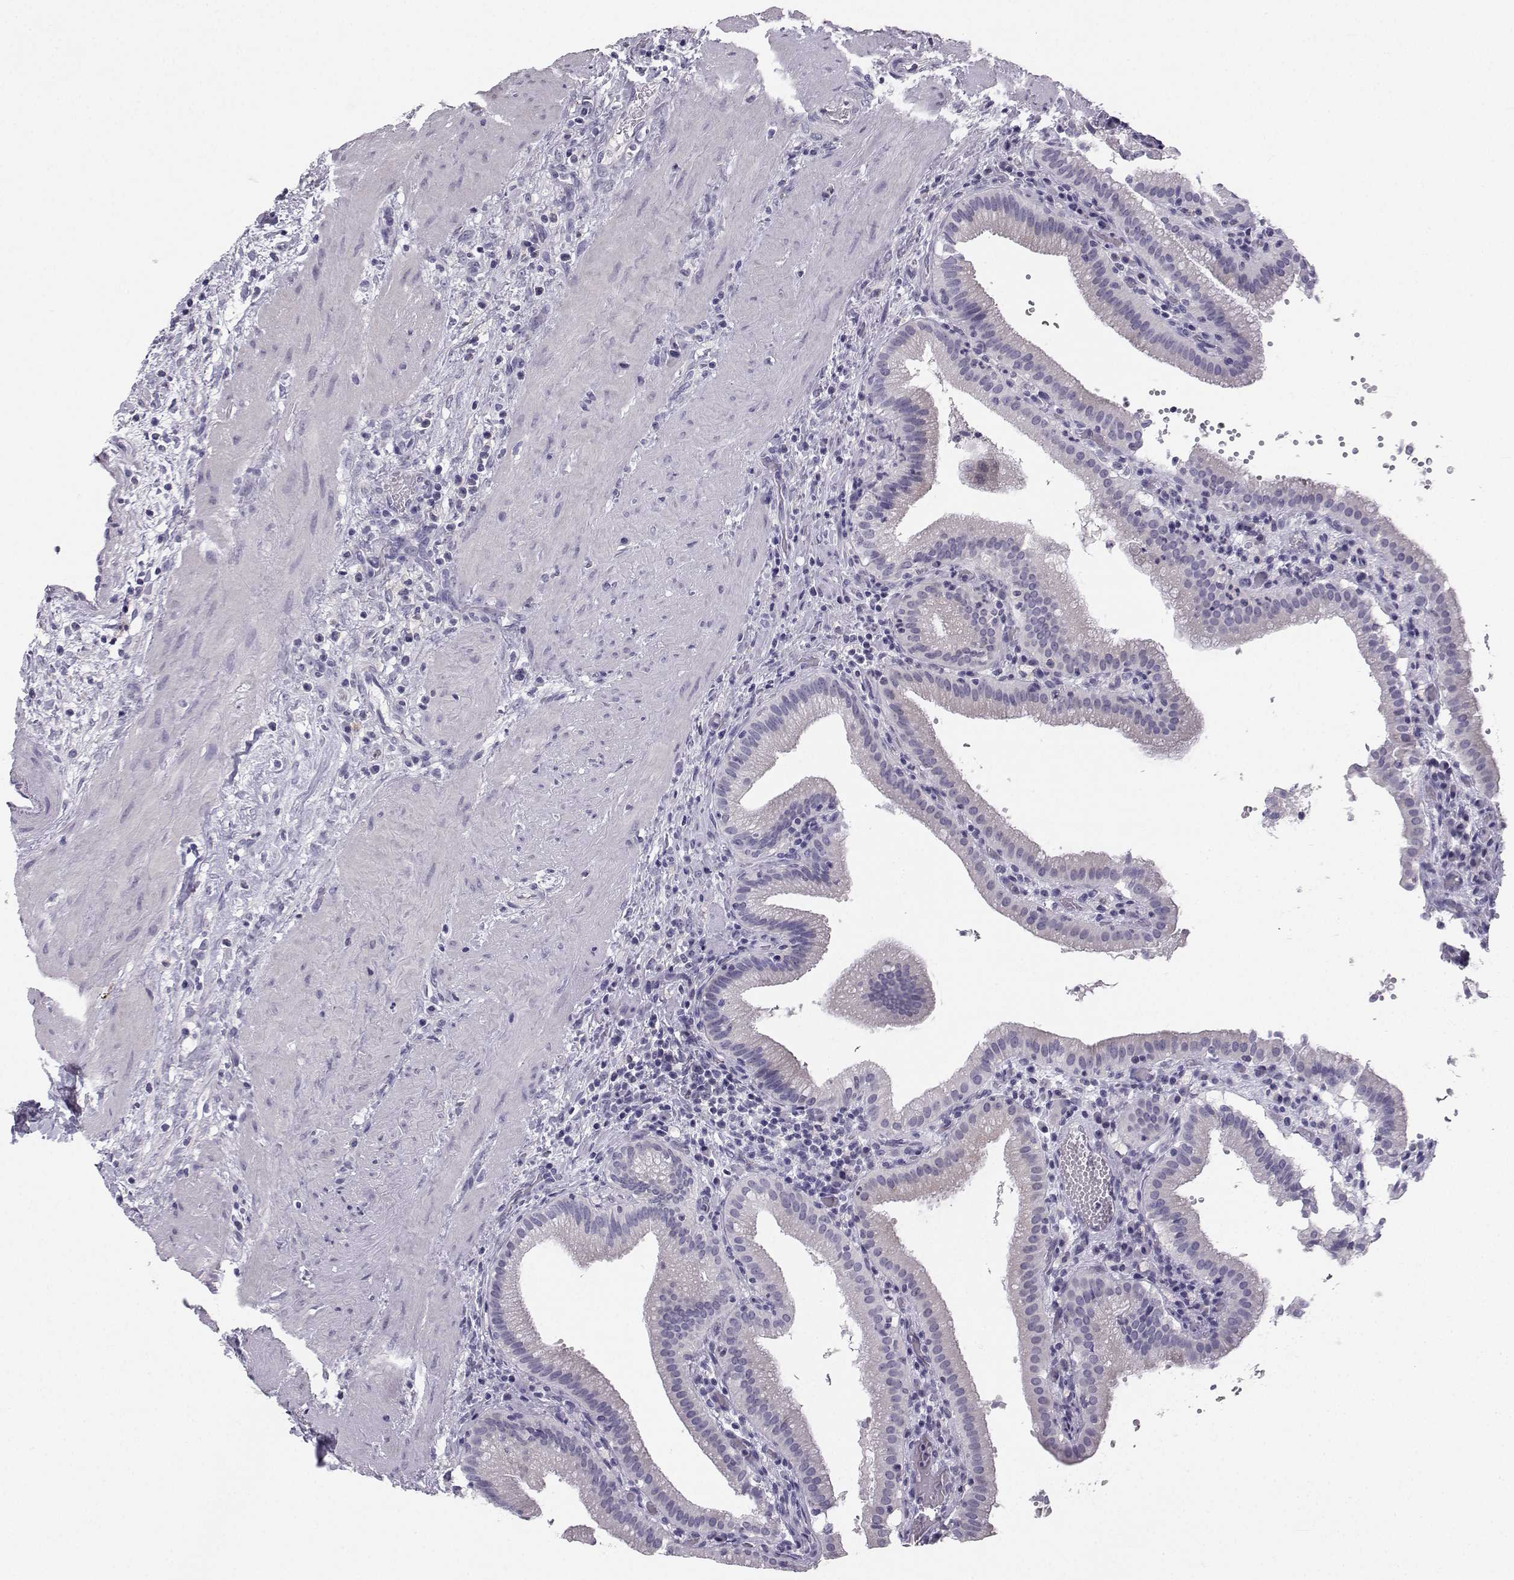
{"staining": {"intensity": "negative", "quantity": "none", "location": "none"}, "tissue": "gallbladder", "cell_type": "Glandular cells", "image_type": "normal", "snomed": [{"axis": "morphology", "description": "Normal tissue, NOS"}, {"axis": "topography", "description": "Gallbladder"}], "caption": "An IHC micrograph of normal gallbladder is shown. There is no staining in glandular cells of gallbladder.", "gene": "SYCE1", "patient": {"sex": "male", "age": 42}}